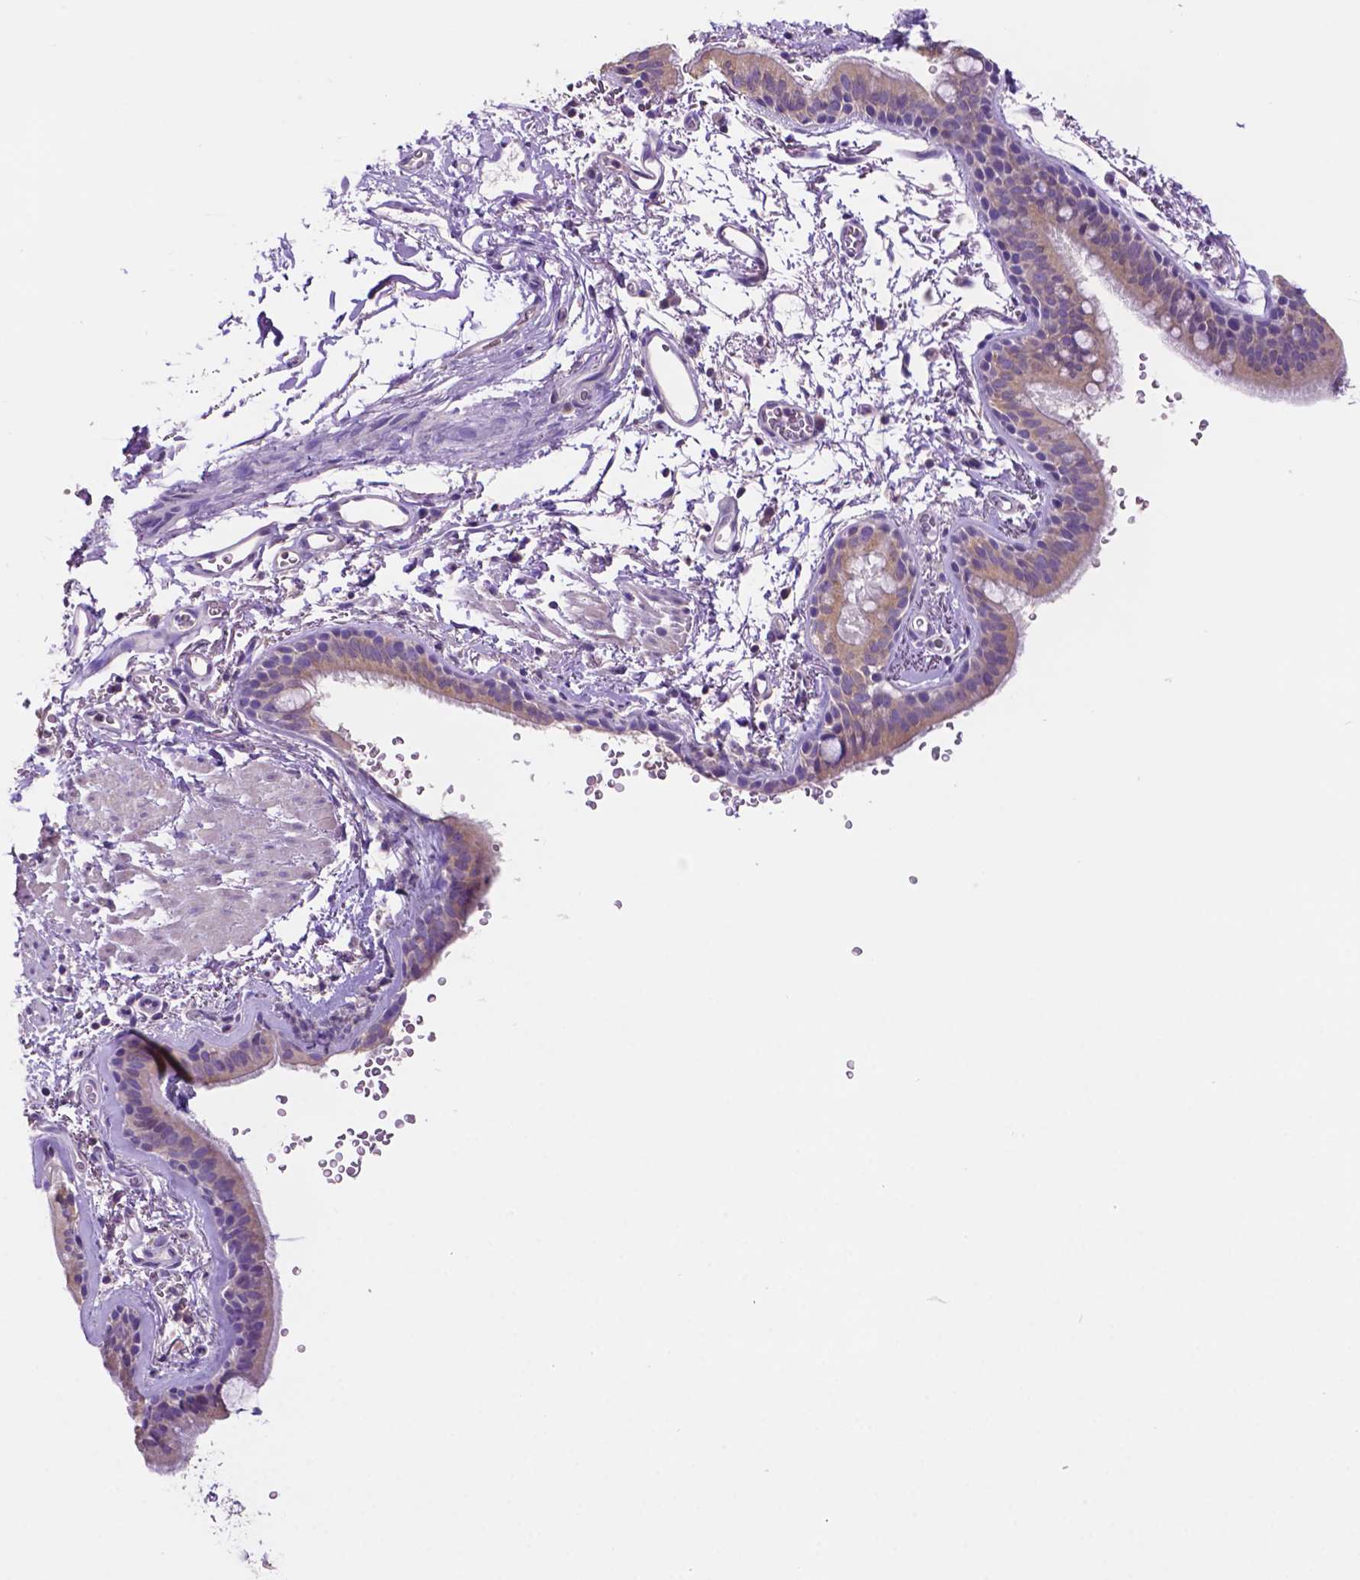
{"staining": {"intensity": "weak", "quantity": "<25%", "location": "cytoplasmic/membranous"}, "tissue": "bronchus", "cell_type": "Respiratory epithelial cells", "image_type": "normal", "snomed": [{"axis": "morphology", "description": "Normal tissue, NOS"}, {"axis": "topography", "description": "Lymph node"}, {"axis": "topography", "description": "Bronchus"}], "caption": "IHC histopathology image of unremarkable bronchus: bronchus stained with DAB exhibits no significant protein positivity in respiratory epithelial cells.", "gene": "PRPS2", "patient": {"sex": "female", "age": 70}}